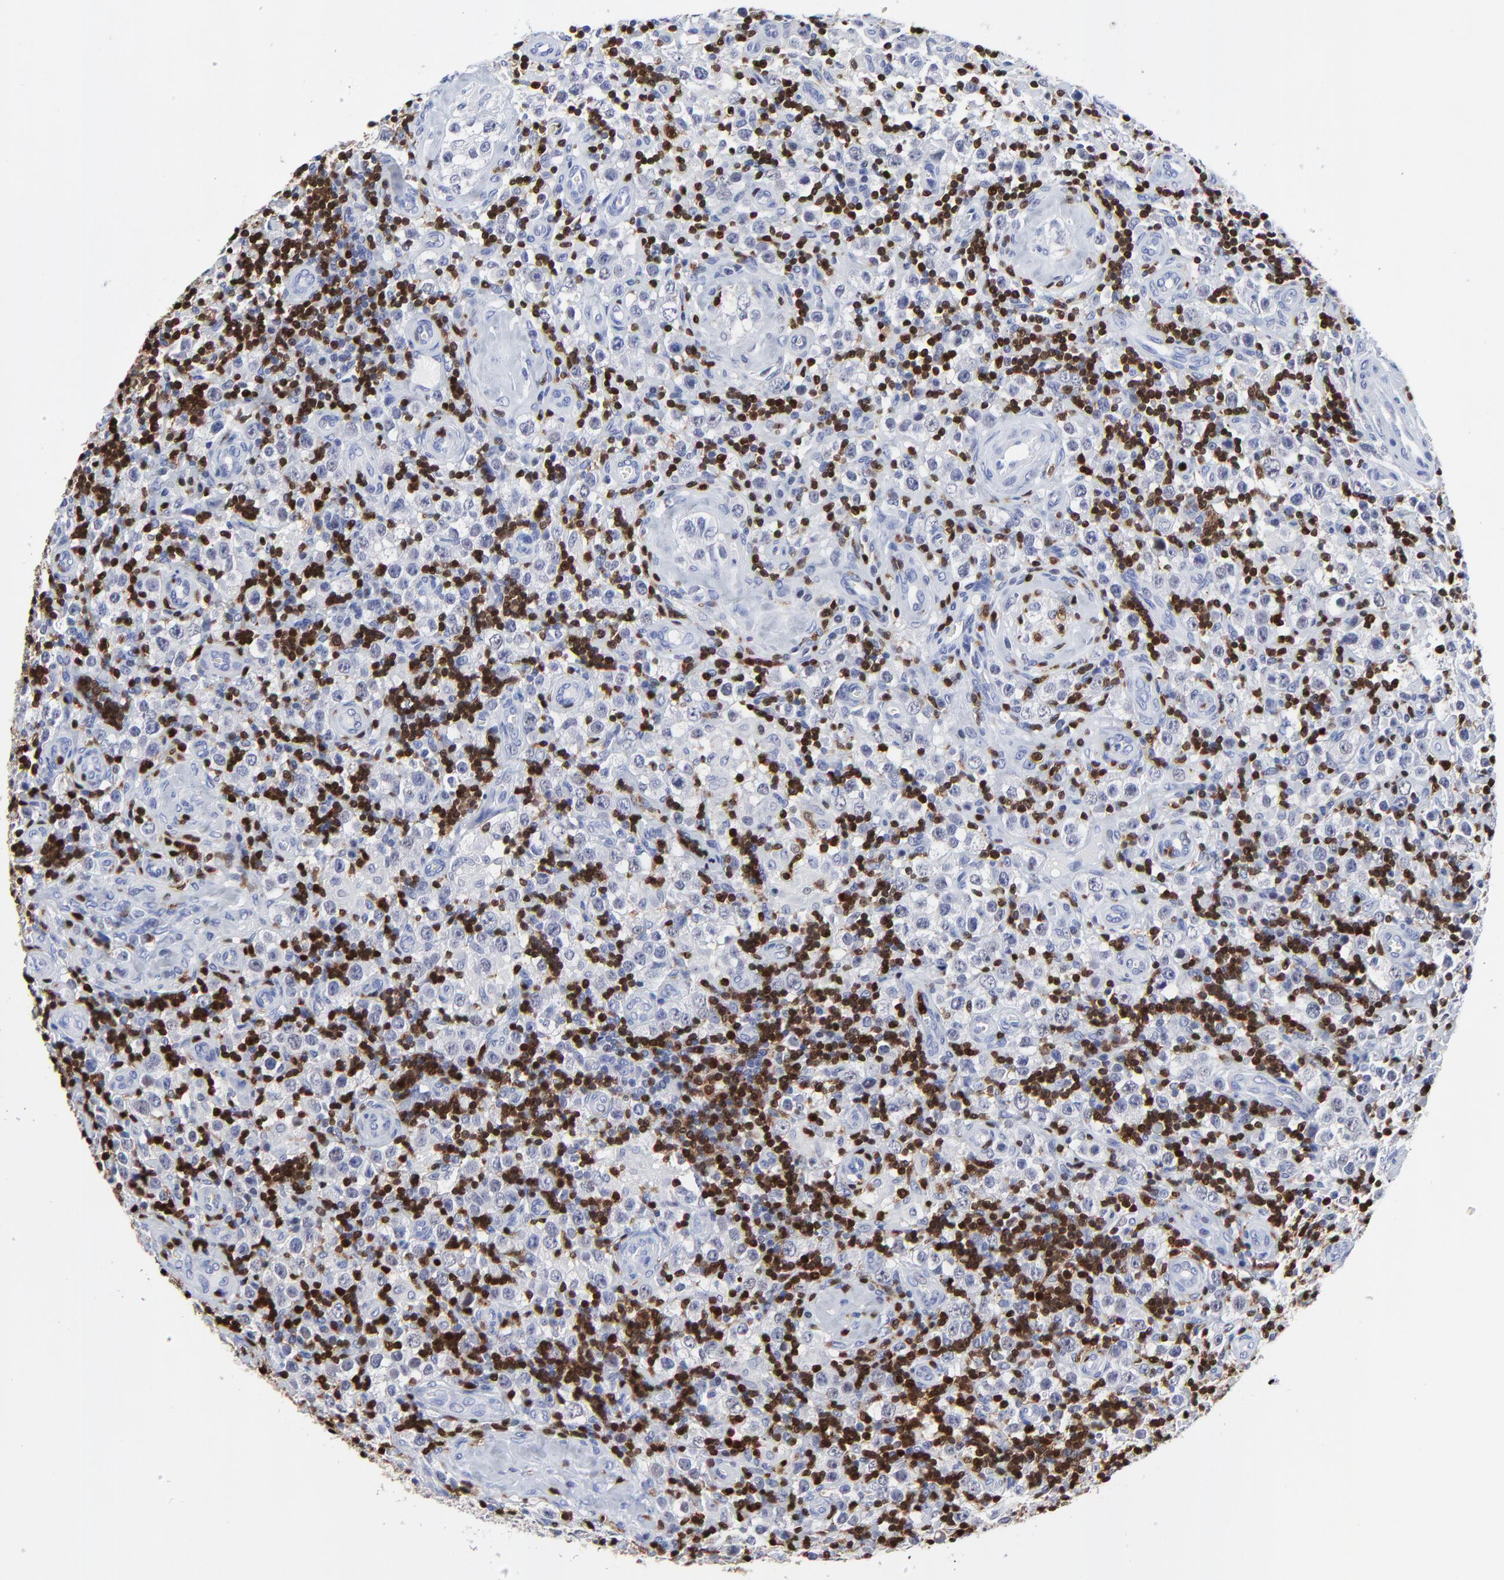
{"staining": {"intensity": "negative", "quantity": "none", "location": "none"}, "tissue": "testis cancer", "cell_type": "Tumor cells", "image_type": "cancer", "snomed": [{"axis": "morphology", "description": "Seminoma, NOS"}, {"axis": "topography", "description": "Testis"}], "caption": "Photomicrograph shows no significant protein positivity in tumor cells of testis seminoma.", "gene": "ZAP70", "patient": {"sex": "male", "age": 32}}